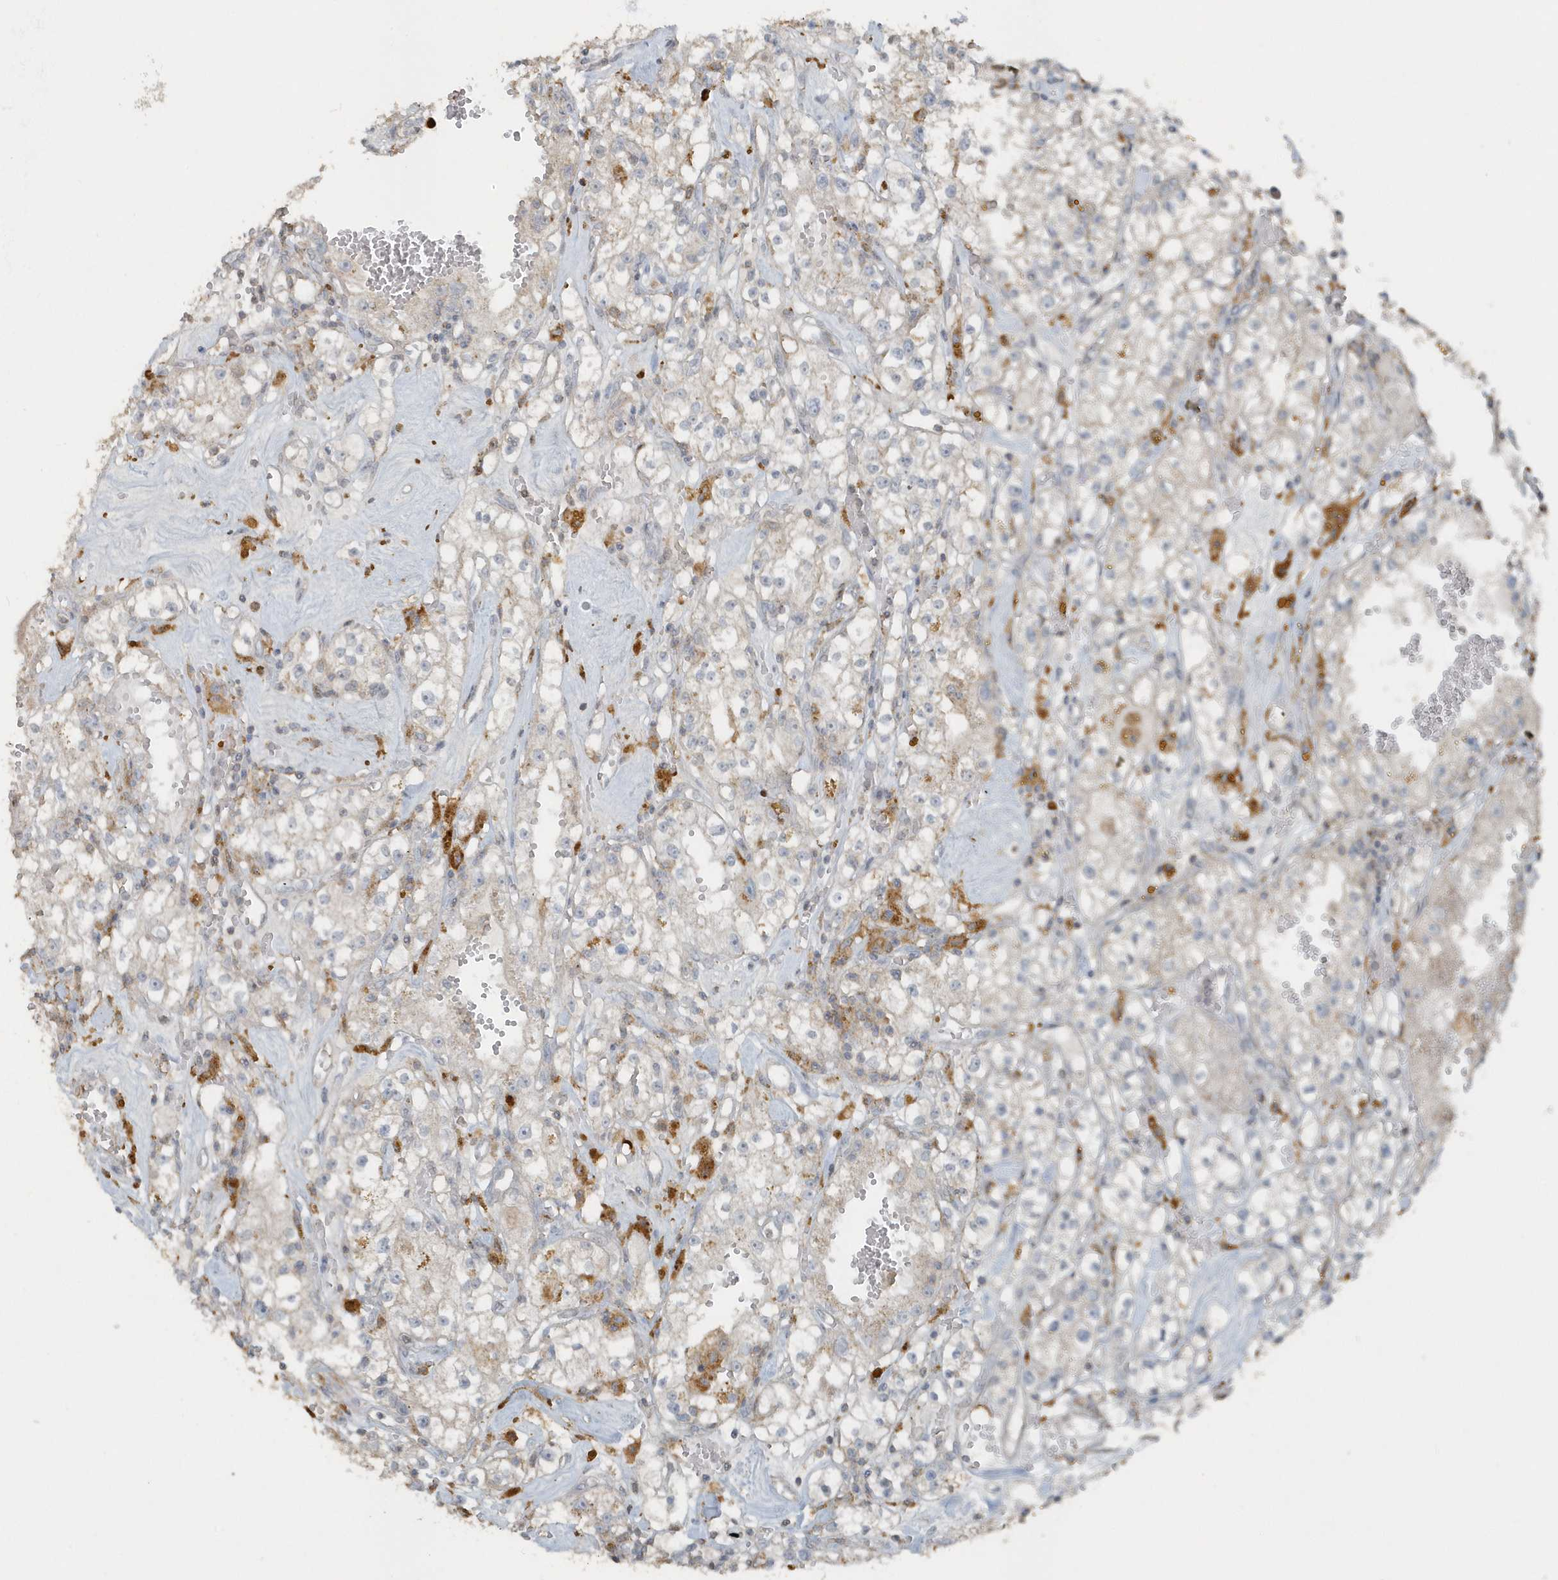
{"staining": {"intensity": "negative", "quantity": "none", "location": "none"}, "tissue": "renal cancer", "cell_type": "Tumor cells", "image_type": "cancer", "snomed": [{"axis": "morphology", "description": "Adenocarcinoma, NOS"}, {"axis": "topography", "description": "Kidney"}], "caption": "Human adenocarcinoma (renal) stained for a protein using IHC displays no positivity in tumor cells.", "gene": "ACTC1", "patient": {"sex": "male", "age": 56}}